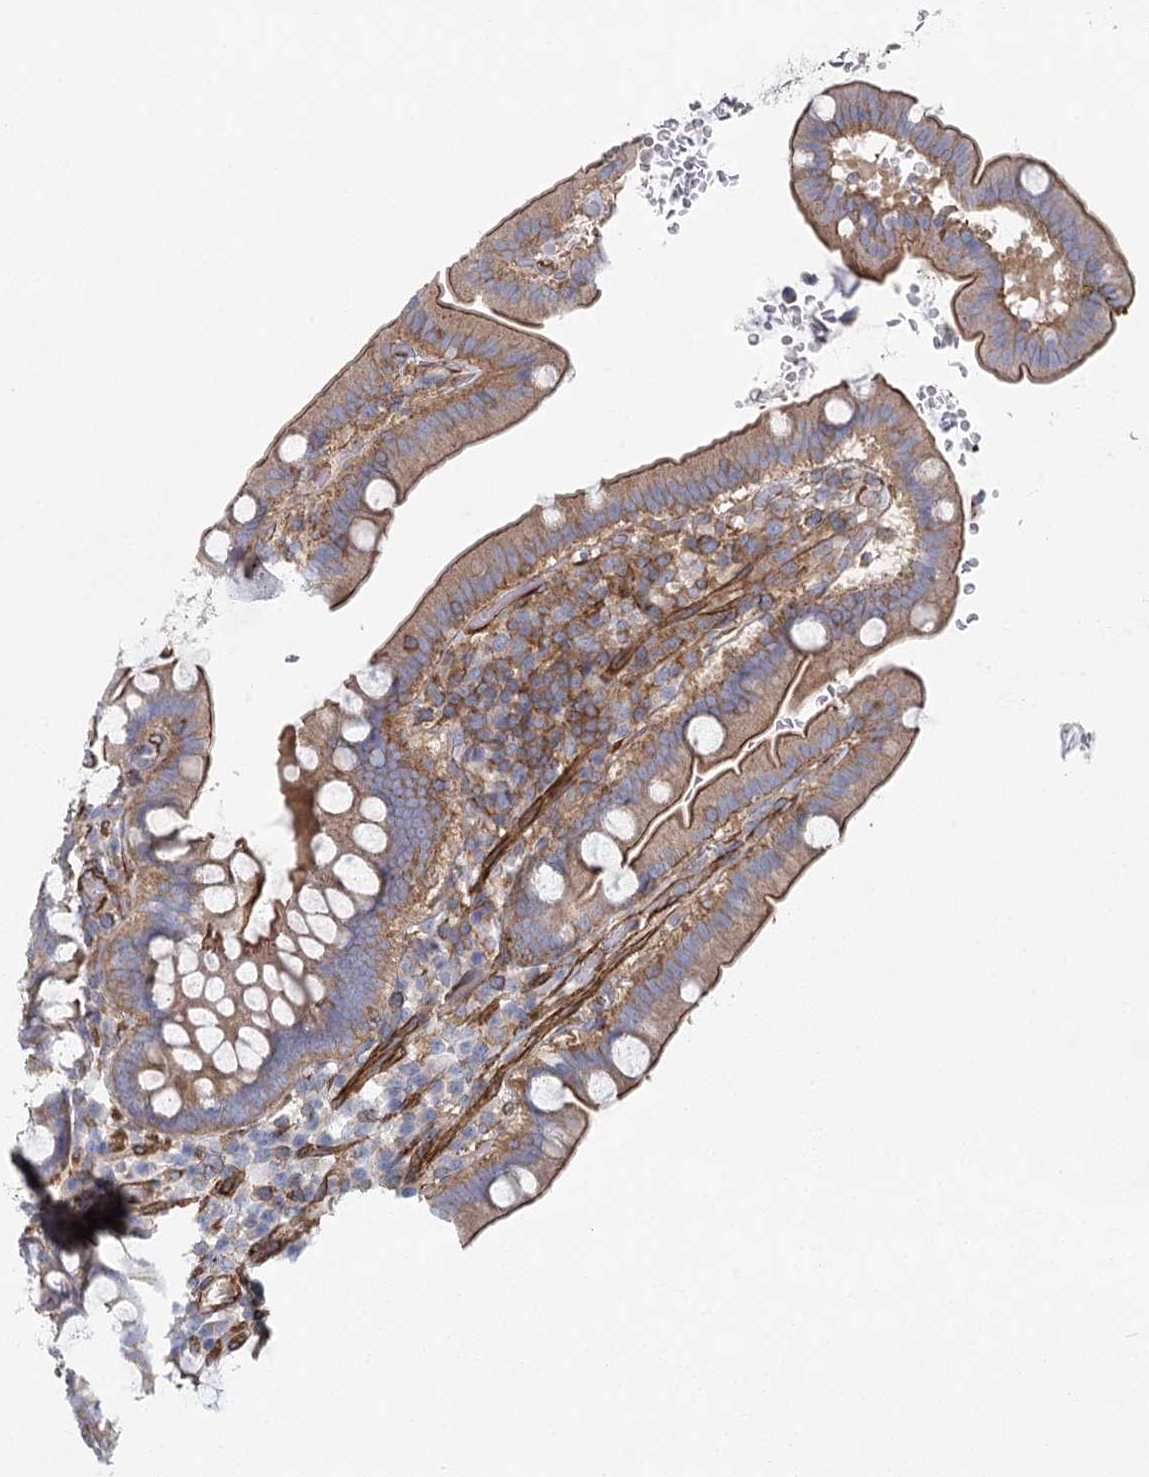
{"staining": {"intensity": "moderate", "quantity": "25%-75%", "location": "cytoplasmic/membranous"}, "tissue": "small intestine", "cell_type": "Glandular cells", "image_type": "normal", "snomed": [{"axis": "morphology", "description": "Normal tissue, NOS"}, {"axis": "topography", "description": "Stomach, upper"}, {"axis": "topography", "description": "Stomach, lower"}, {"axis": "topography", "description": "Small intestine"}], "caption": "This image reveals immunohistochemistry staining of unremarkable small intestine, with medium moderate cytoplasmic/membranous staining in approximately 25%-75% of glandular cells.", "gene": "IFT46", "patient": {"sex": "male", "age": 68}}